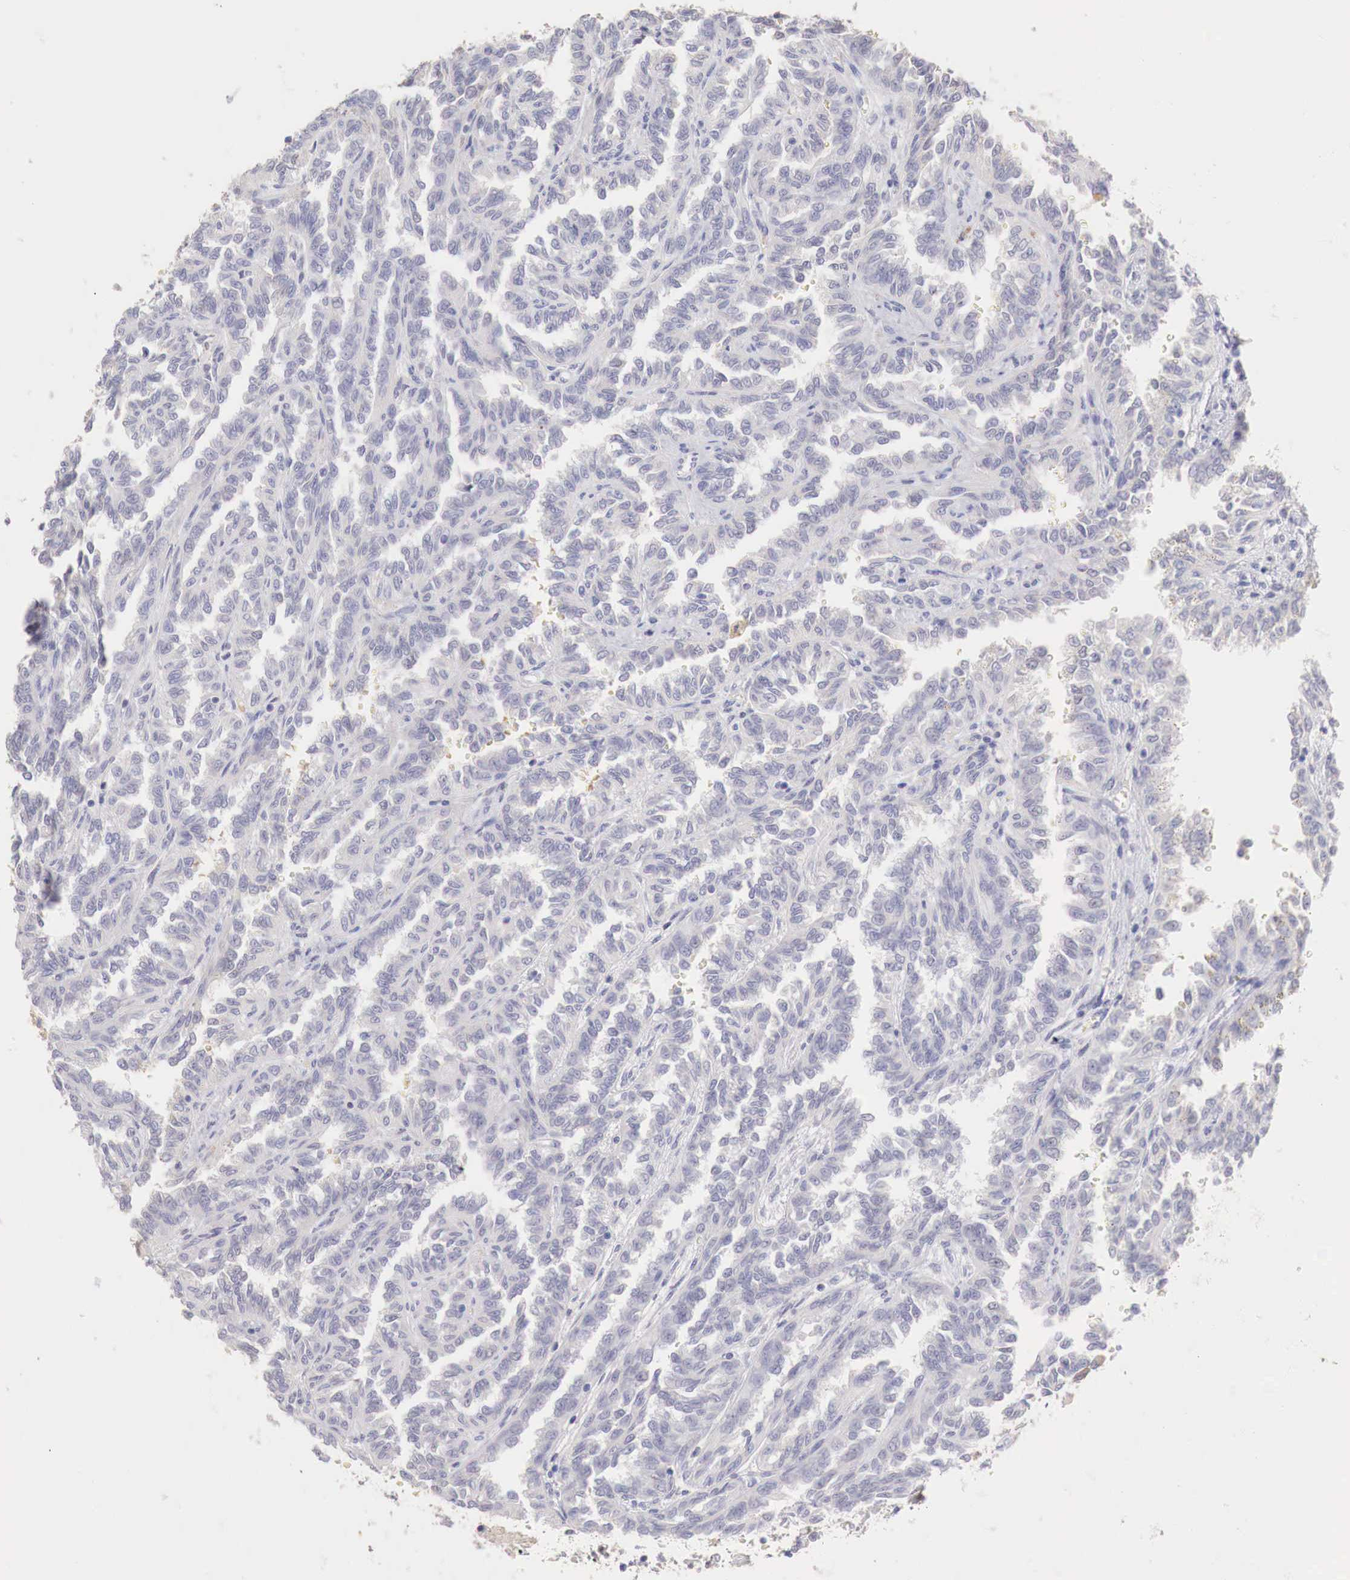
{"staining": {"intensity": "negative", "quantity": "none", "location": "none"}, "tissue": "renal cancer", "cell_type": "Tumor cells", "image_type": "cancer", "snomed": [{"axis": "morphology", "description": "Inflammation, NOS"}, {"axis": "morphology", "description": "Adenocarcinoma, NOS"}, {"axis": "topography", "description": "Kidney"}], "caption": "A photomicrograph of human renal cancer (adenocarcinoma) is negative for staining in tumor cells.", "gene": "ITIH6", "patient": {"sex": "male", "age": 68}}